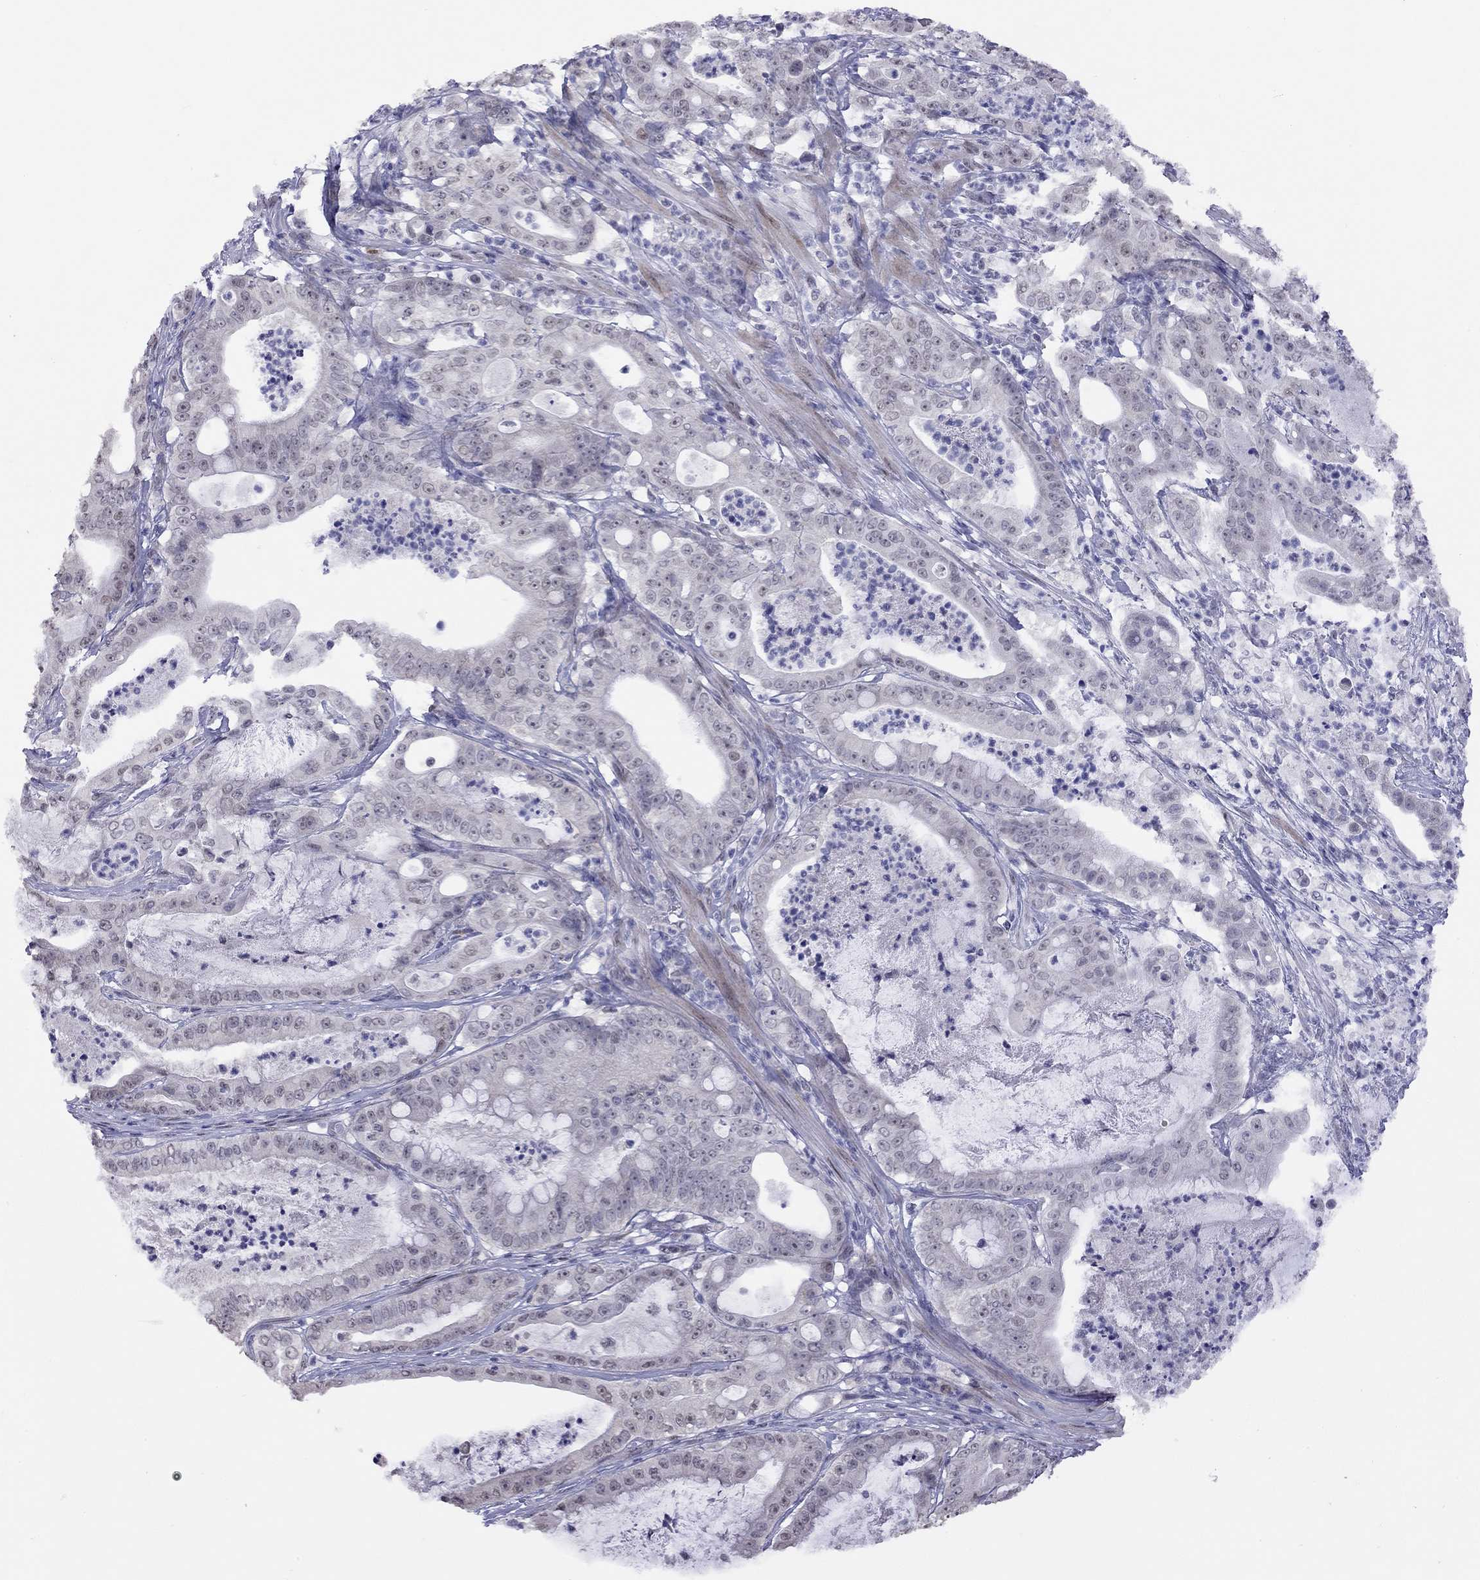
{"staining": {"intensity": "weak", "quantity": "<25%", "location": "nuclear"}, "tissue": "pancreatic cancer", "cell_type": "Tumor cells", "image_type": "cancer", "snomed": [{"axis": "morphology", "description": "Adenocarcinoma, NOS"}, {"axis": "topography", "description": "Pancreas"}], "caption": "Photomicrograph shows no significant protein expression in tumor cells of pancreatic cancer (adenocarcinoma). The staining was performed using DAB to visualize the protein expression in brown, while the nuclei were stained in blue with hematoxylin (Magnification: 20x).", "gene": "HES5", "patient": {"sex": "male", "age": 71}}